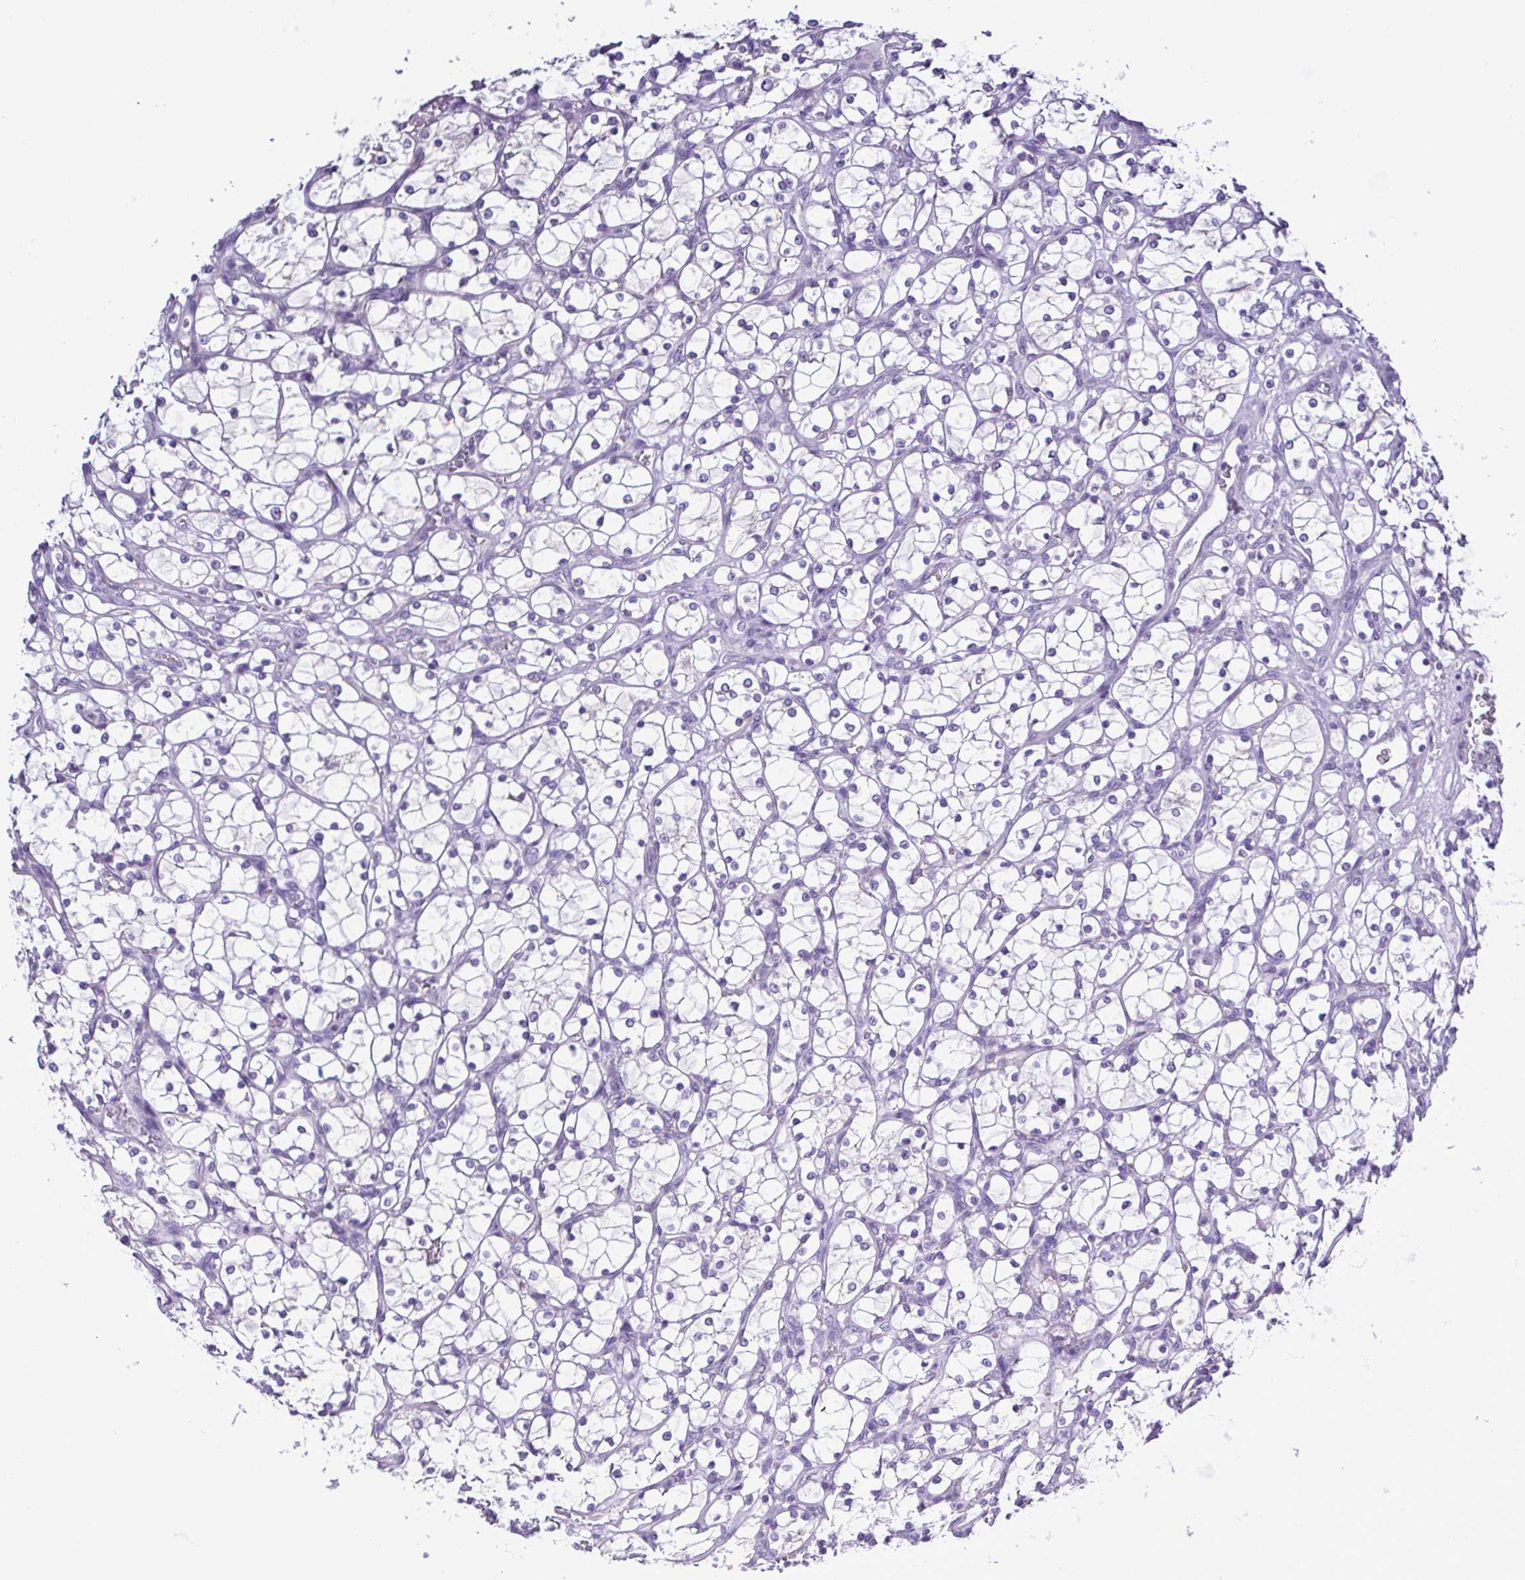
{"staining": {"intensity": "negative", "quantity": "none", "location": "none"}, "tissue": "renal cancer", "cell_type": "Tumor cells", "image_type": "cancer", "snomed": [{"axis": "morphology", "description": "Adenocarcinoma, NOS"}, {"axis": "topography", "description": "Kidney"}], "caption": "High power microscopy histopathology image of an immunohistochemistry photomicrograph of renal cancer, revealing no significant staining in tumor cells. Nuclei are stained in blue.", "gene": "PLA2G4E", "patient": {"sex": "female", "age": 69}}